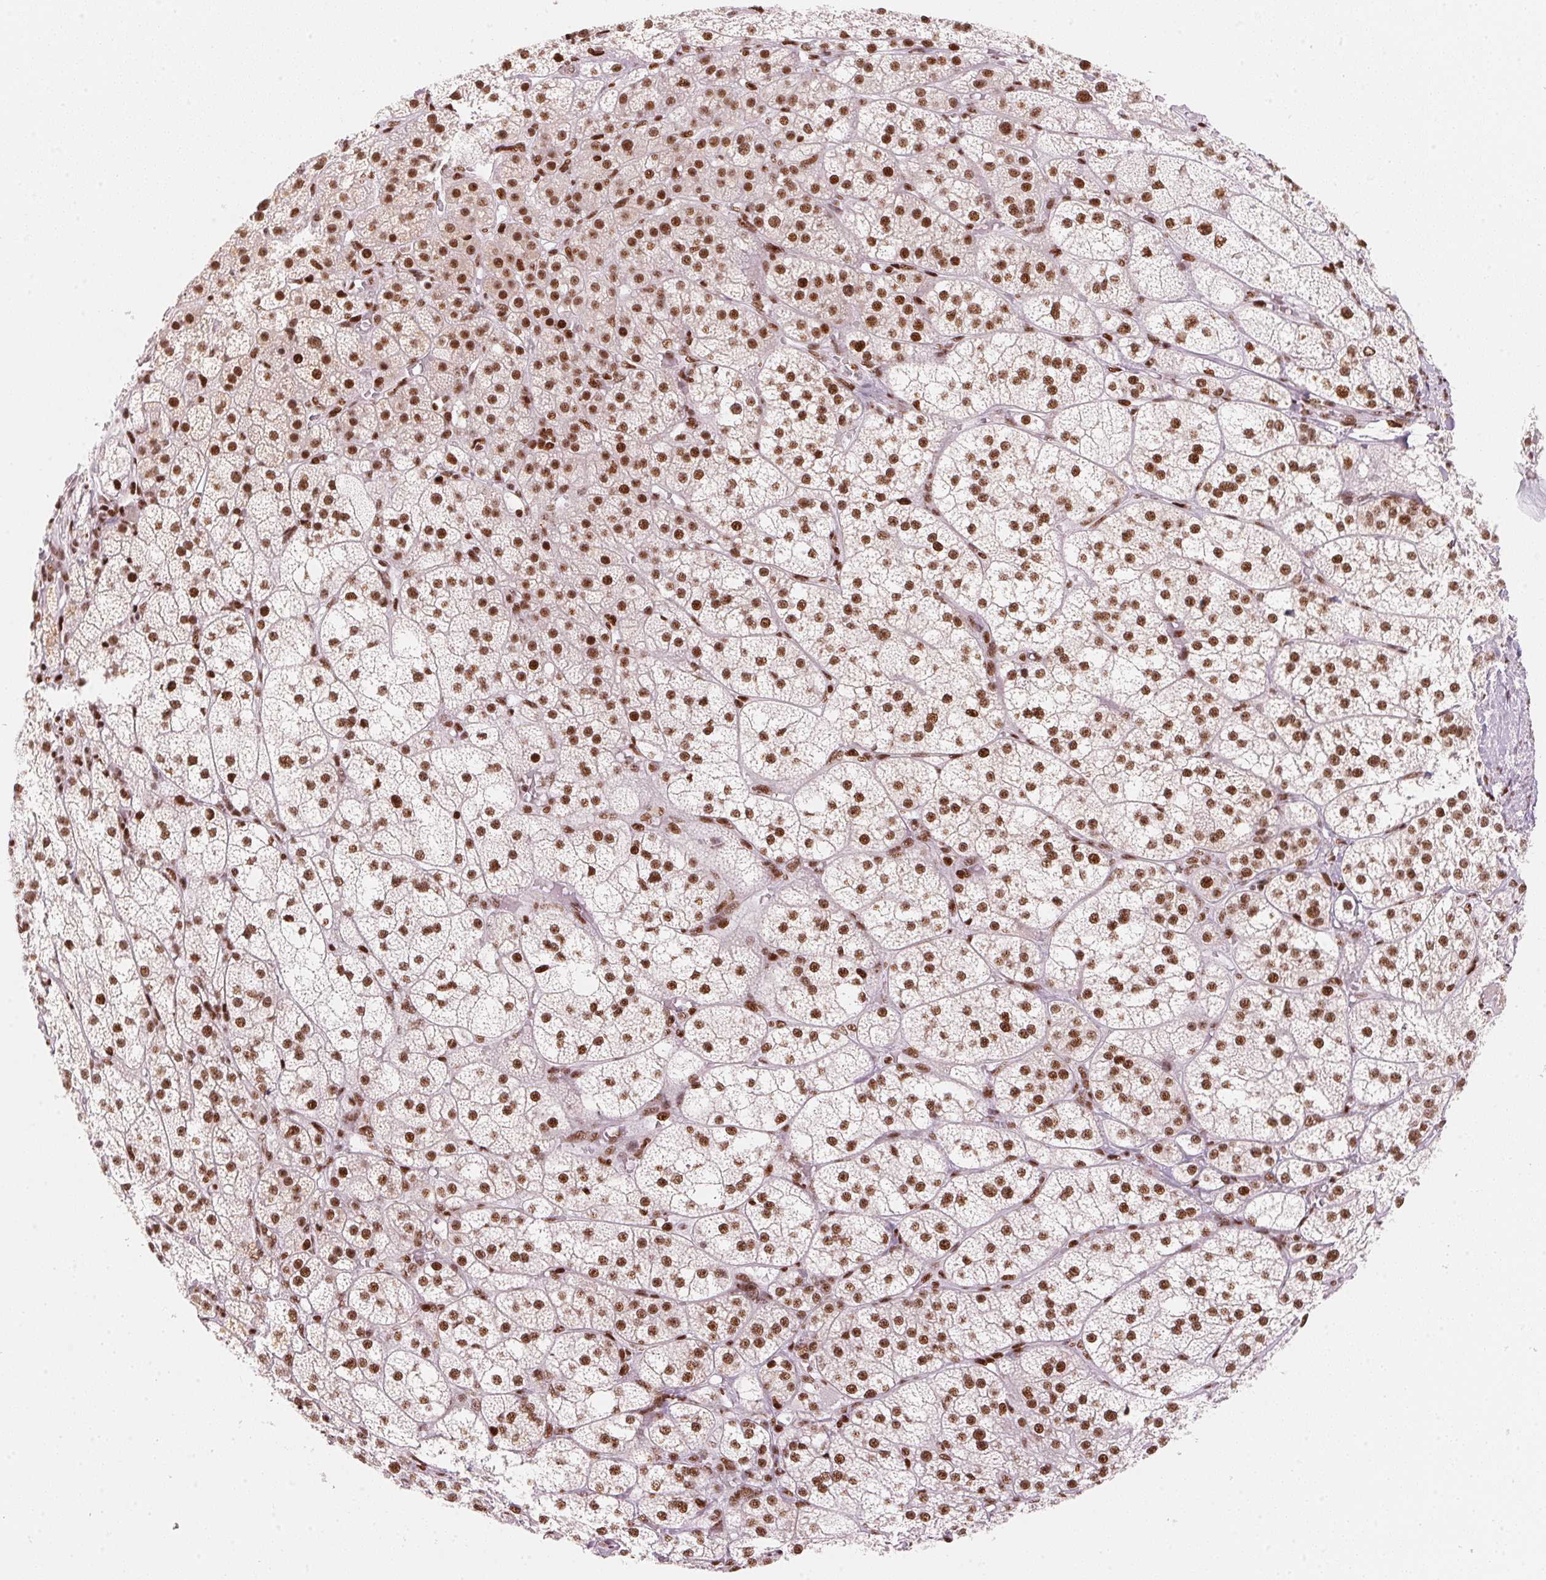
{"staining": {"intensity": "strong", "quantity": ">75%", "location": "nuclear"}, "tissue": "adrenal gland", "cell_type": "Glandular cells", "image_type": "normal", "snomed": [{"axis": "morphology", "description": "Normal tissue, NOS"}, {"axis": "topography", "description": "Adrenal gland"}], "caption": "Normal adrenal gland shows strong nuclear positivity in approximately >75% of glandular cells.", "gene": "NXF1", "patient": {"sex": "female", "age": 60}}